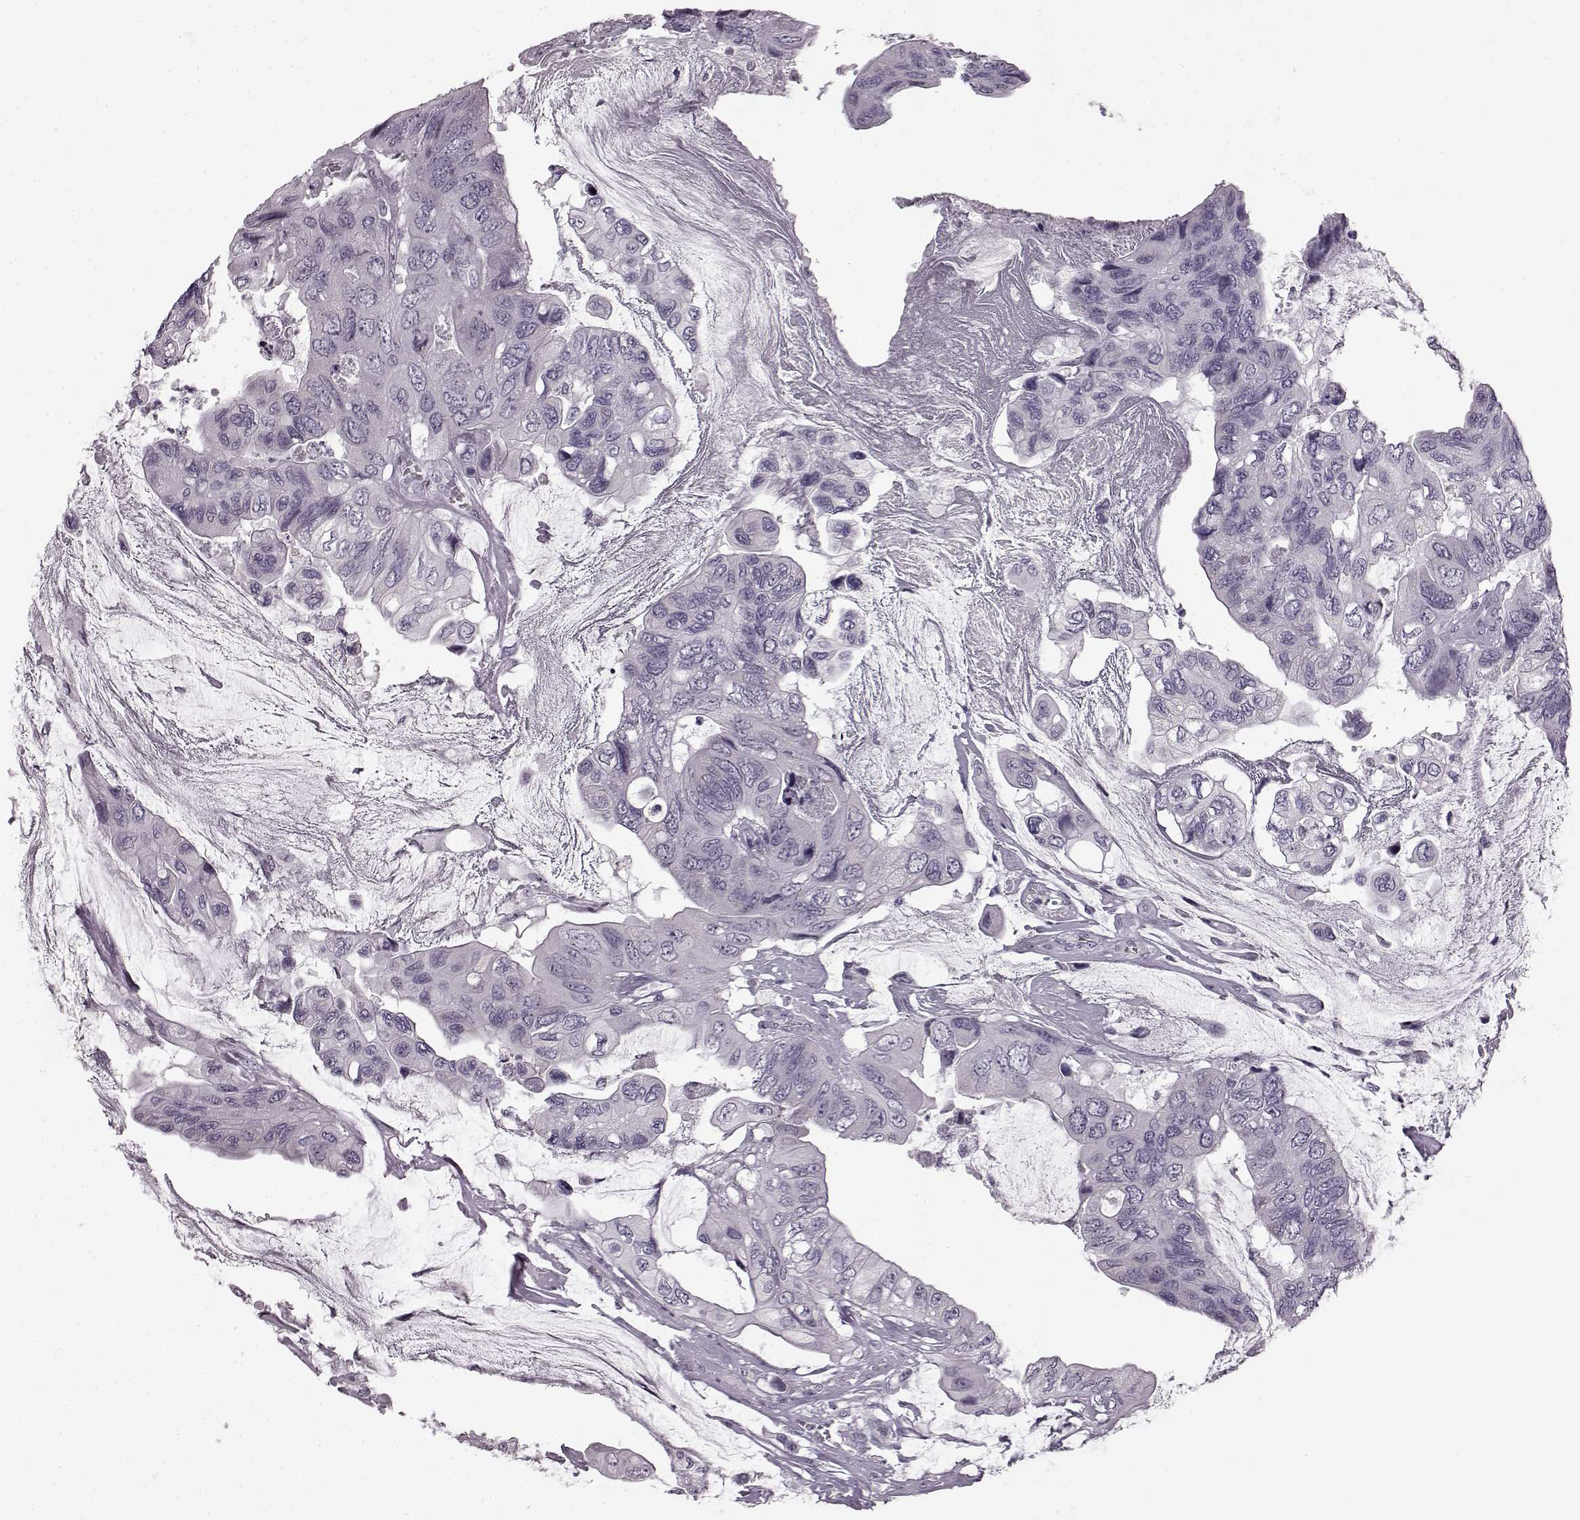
{"staining": {"intensity": "negative", "quantity": "none", "location": "none"}, "tissue": "colorectal cancer", "cell_type": "Tumor cells", "image_type": "cancer", "snomed": [{"axis": "morphology", "description": "Adenocarcinoma, NOS"}, {"axis": "topography", "description": "Rectum"}], "caption": "A high-resolution histopathology image shows immunohistochemistry (IHC) staining of colorectal adenocarcinoma, which displays no significant expression in tumor cells.", "gene": "SEMG2", "patient": {"sex": "male", "age": 63}}